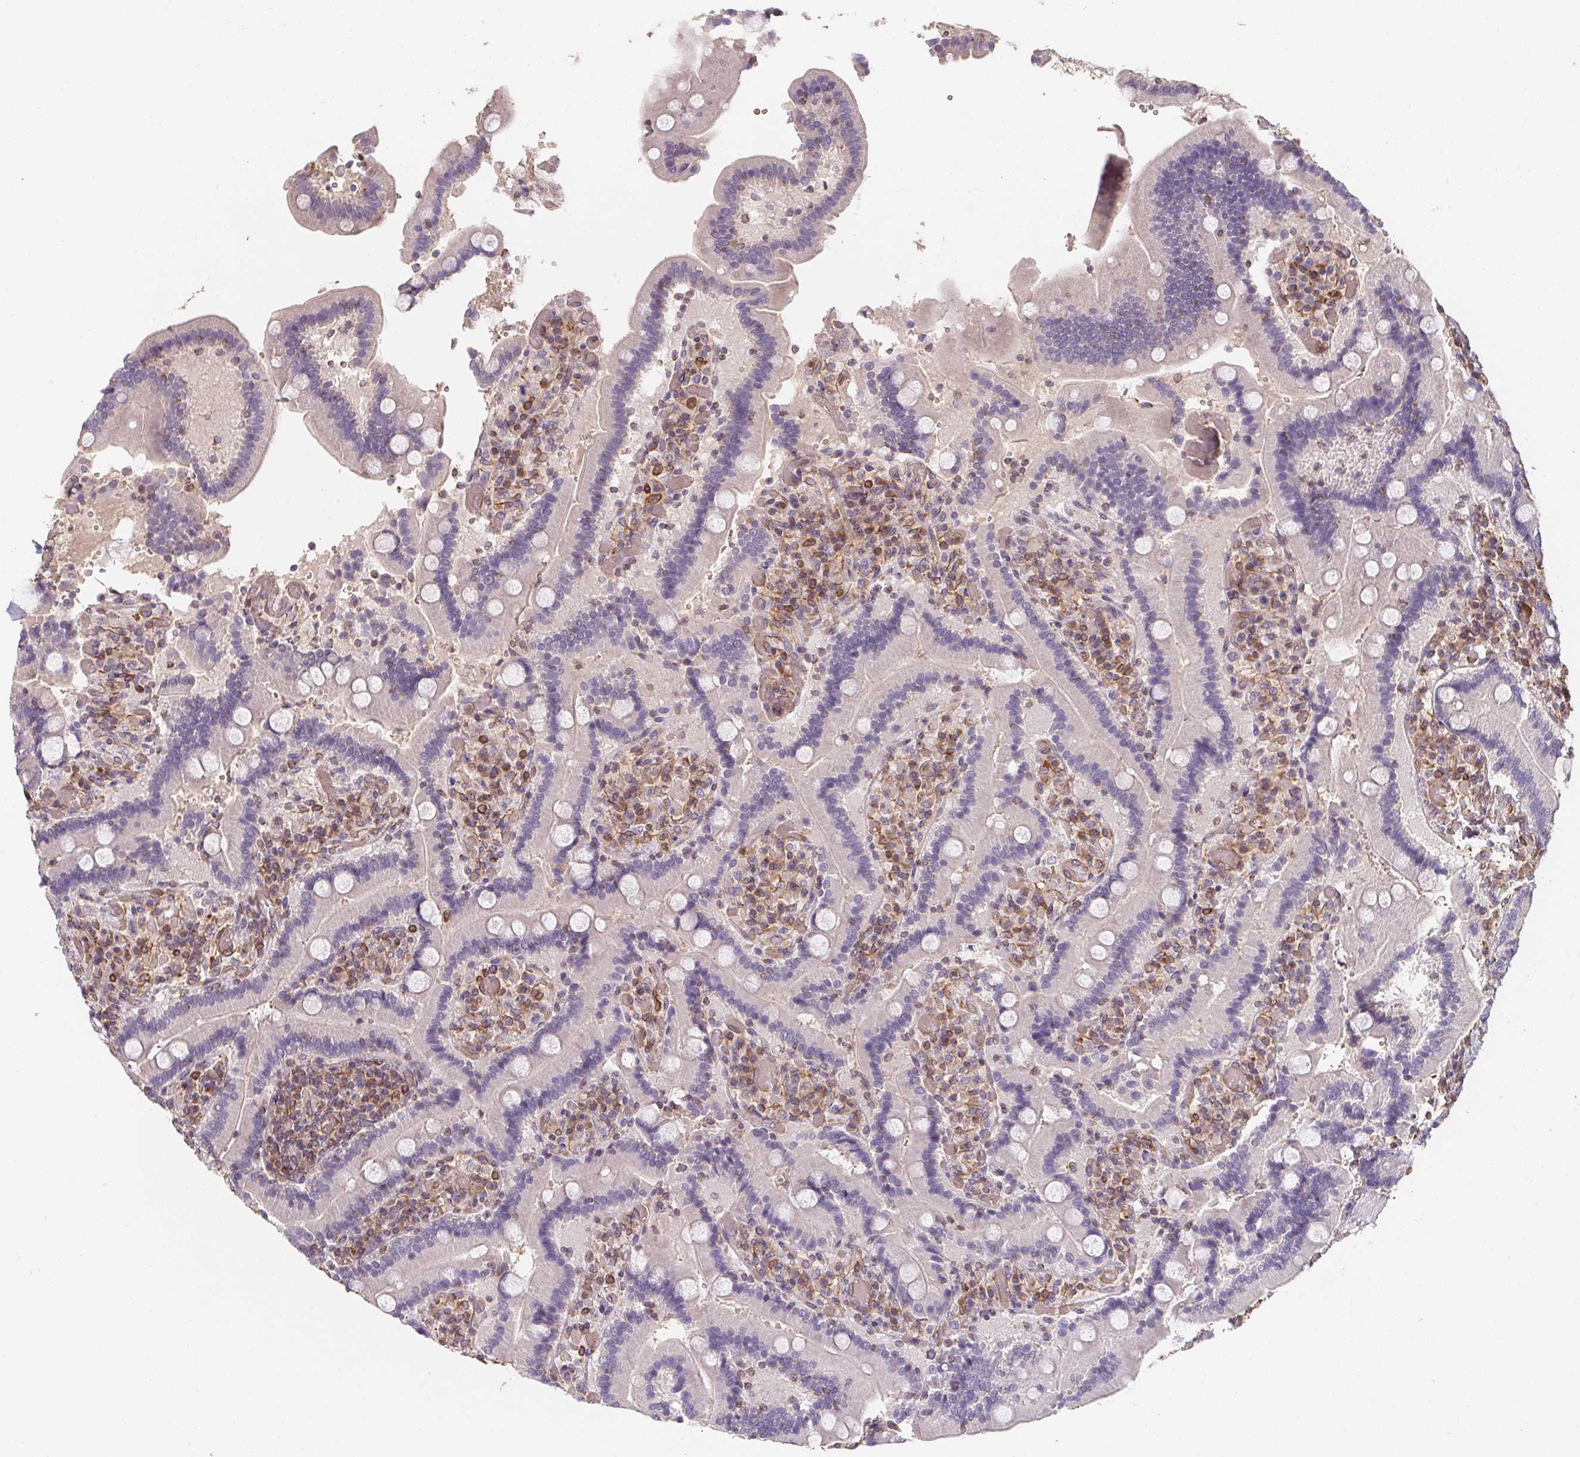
{"staining": {"intensity": "negative", "quantity": "none", "location": "none"}, "tissue": "duodenum", "cell_type": "Glandular cells", "image_type": "normal", "snomed": [{"axis": "morphology", "description": "Normal tissue, NOS"}, {"axis": "topography", "description": "Duodenum"}], "caption": "This photomicrograph is of benign duodenum stained with immunohistochemistry to label a protein in brown with the nuclei are counter-stained blue. There is no staining in glandular cells.", "gene": "TBKBP1", "patient": {"sex": "female", "age": 62}}